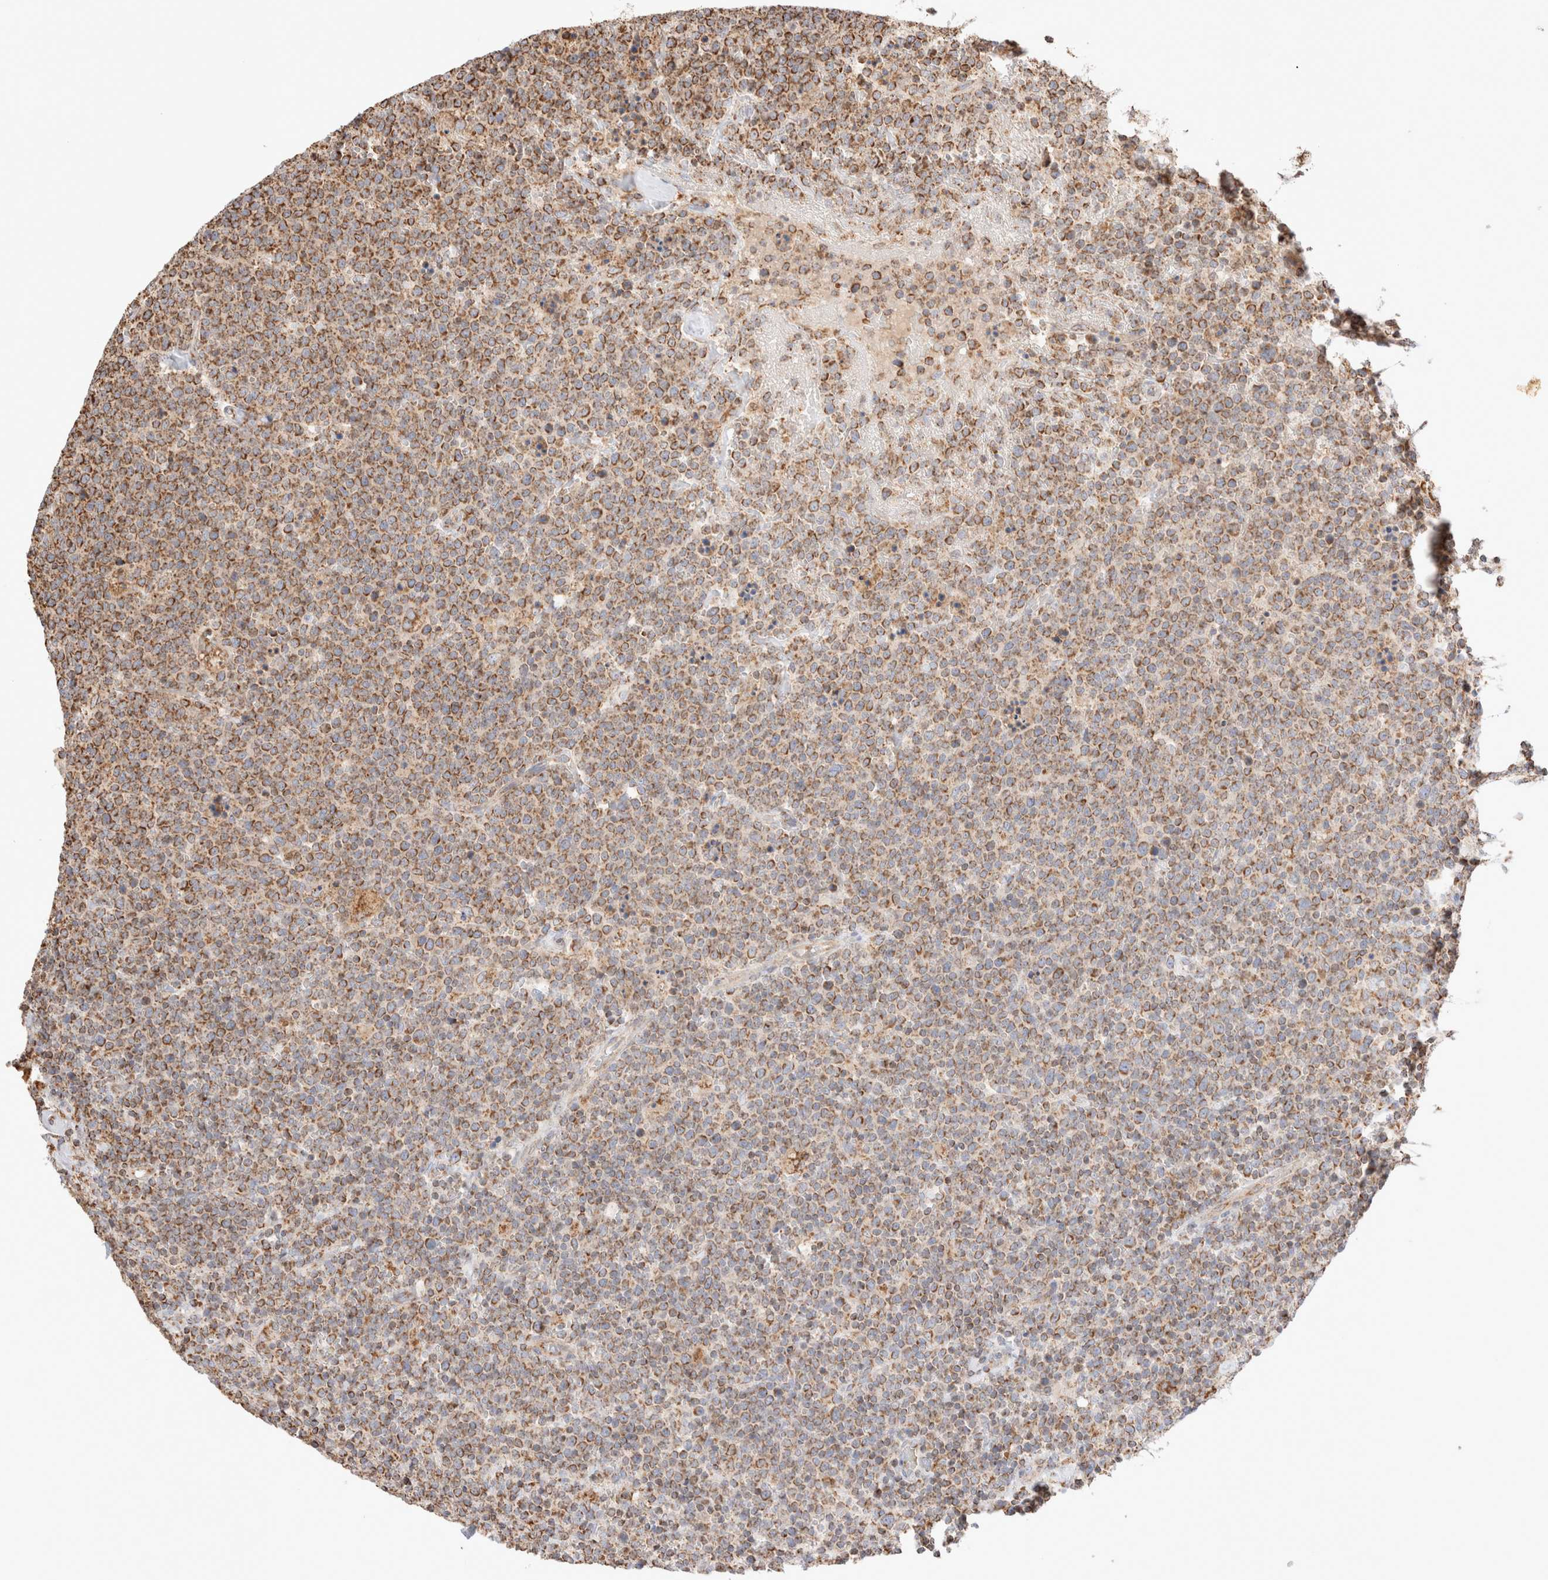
{"staining": {"intensity": "moderate", "quantity": ">75%", "location": "cytoplasmic/membranous"}, "tissue": "lymphoma", "cell_type": "Tumor cells", "image_type": "cancer", "snomed": [{"axis": "morphology", "description": "Malignant lymphoma, non-Hodgkin's type, High grade"}, {"axis": "topography", "description": "Lymph node"}], "caption": "About >75% of tumor cells in human lymphoma exhibit moderate cytoplasmic/membranous protein expression as visualized by brown immunohistochemical staining.", "gene": "TMPPE", "patient": {"sex": "male", "age": 61}}